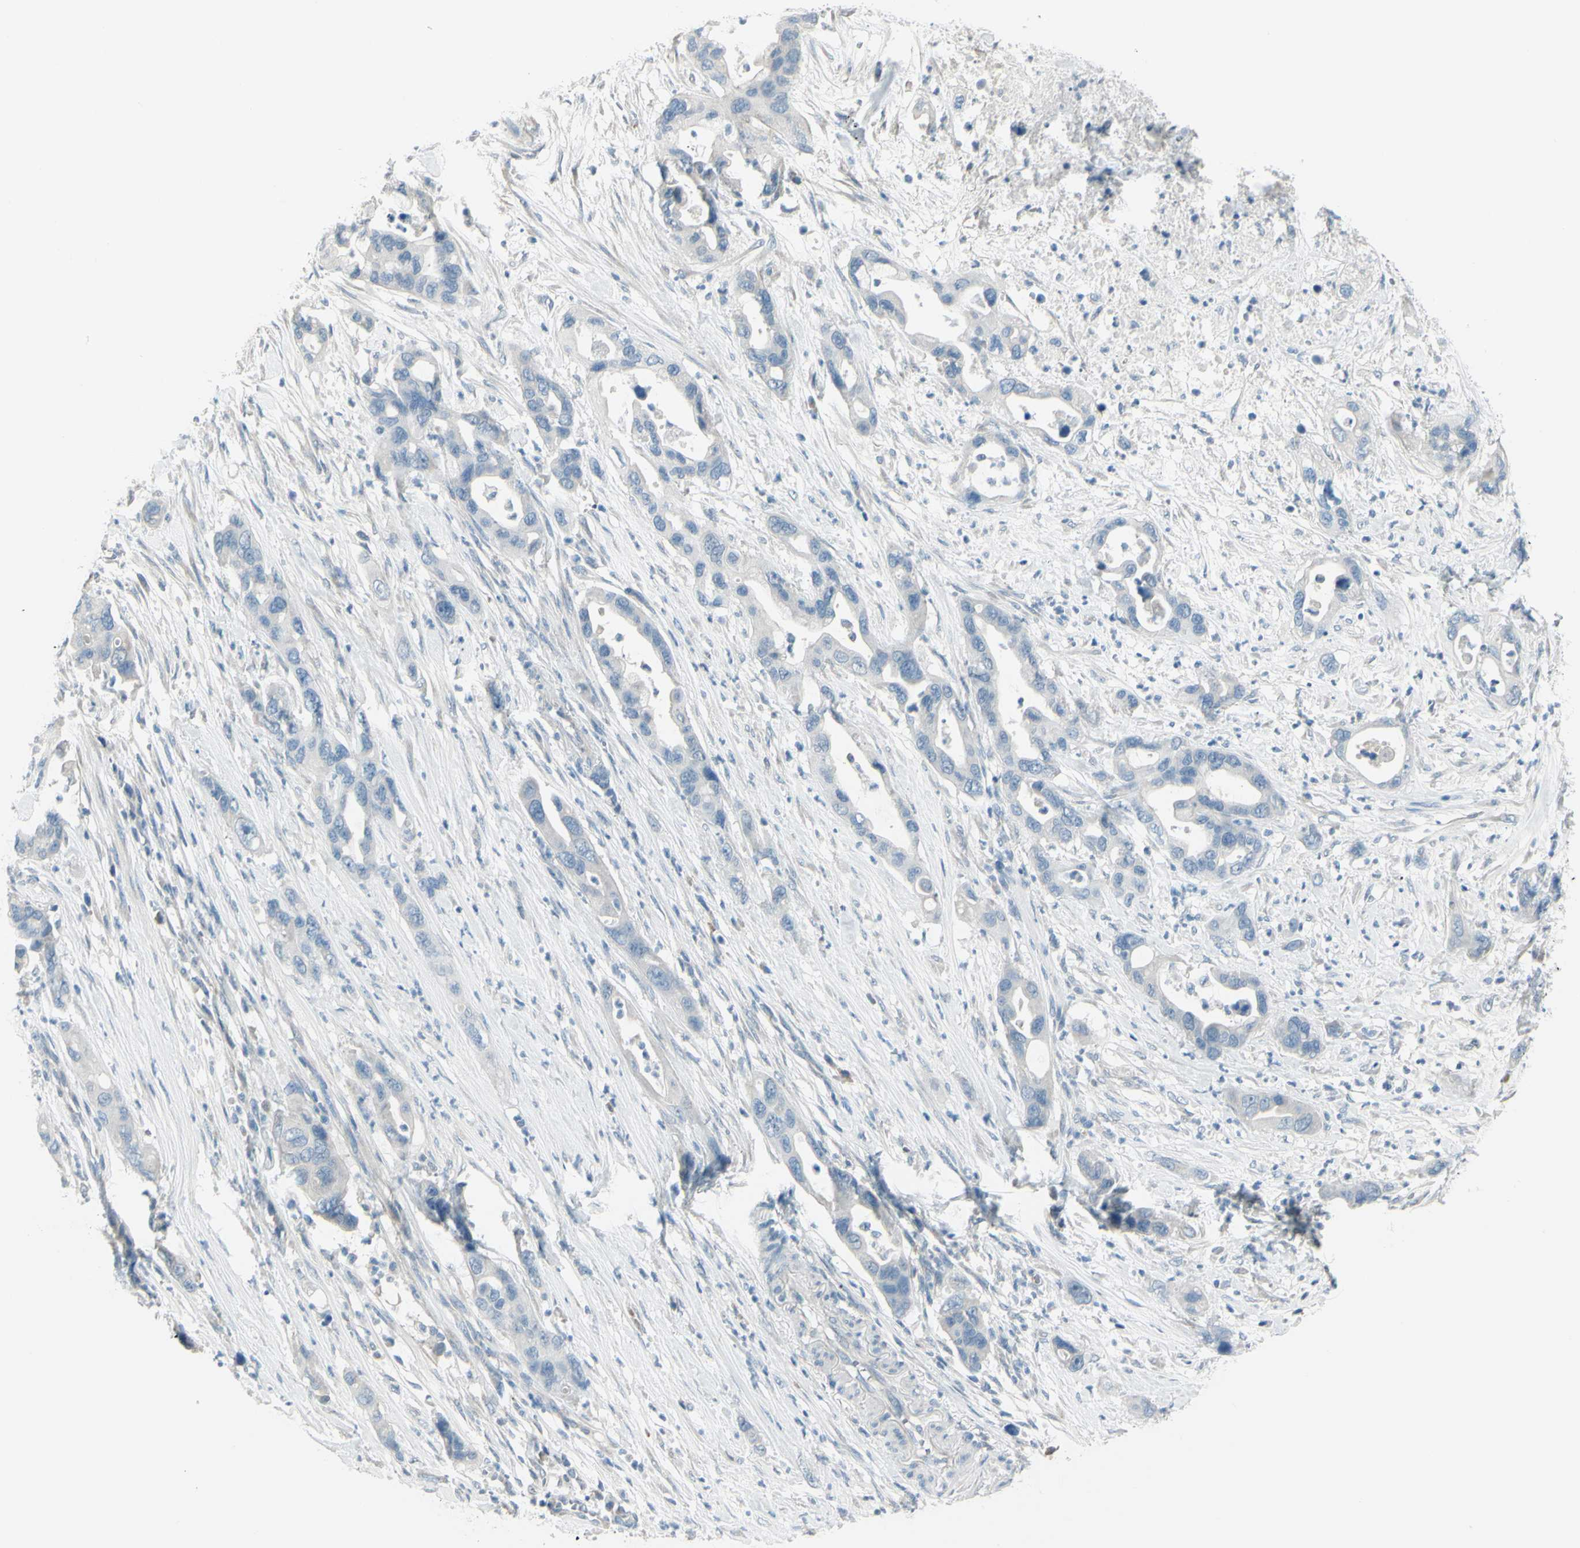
{"staining": {"intensity": "negative", "quantity": "none", "location": "none"}, "tissue": "pancreatic cancer", "cell_type": "Tumor cells", "image_type": "cancer", "snomed": [{"axis": "morphology", "description": "Adenocarcinoma, NOS"}, {"axis": "topography", "description": "Pancreas"}], "caption": "DAB (3,3'-diaminobenzidine) immunohistochemical staining of human pancreatic adenocarcinoma reveals no significant staining in tumor cells.", "gene": "GPR34", "patient": {"sex": "female", "age": 71}}